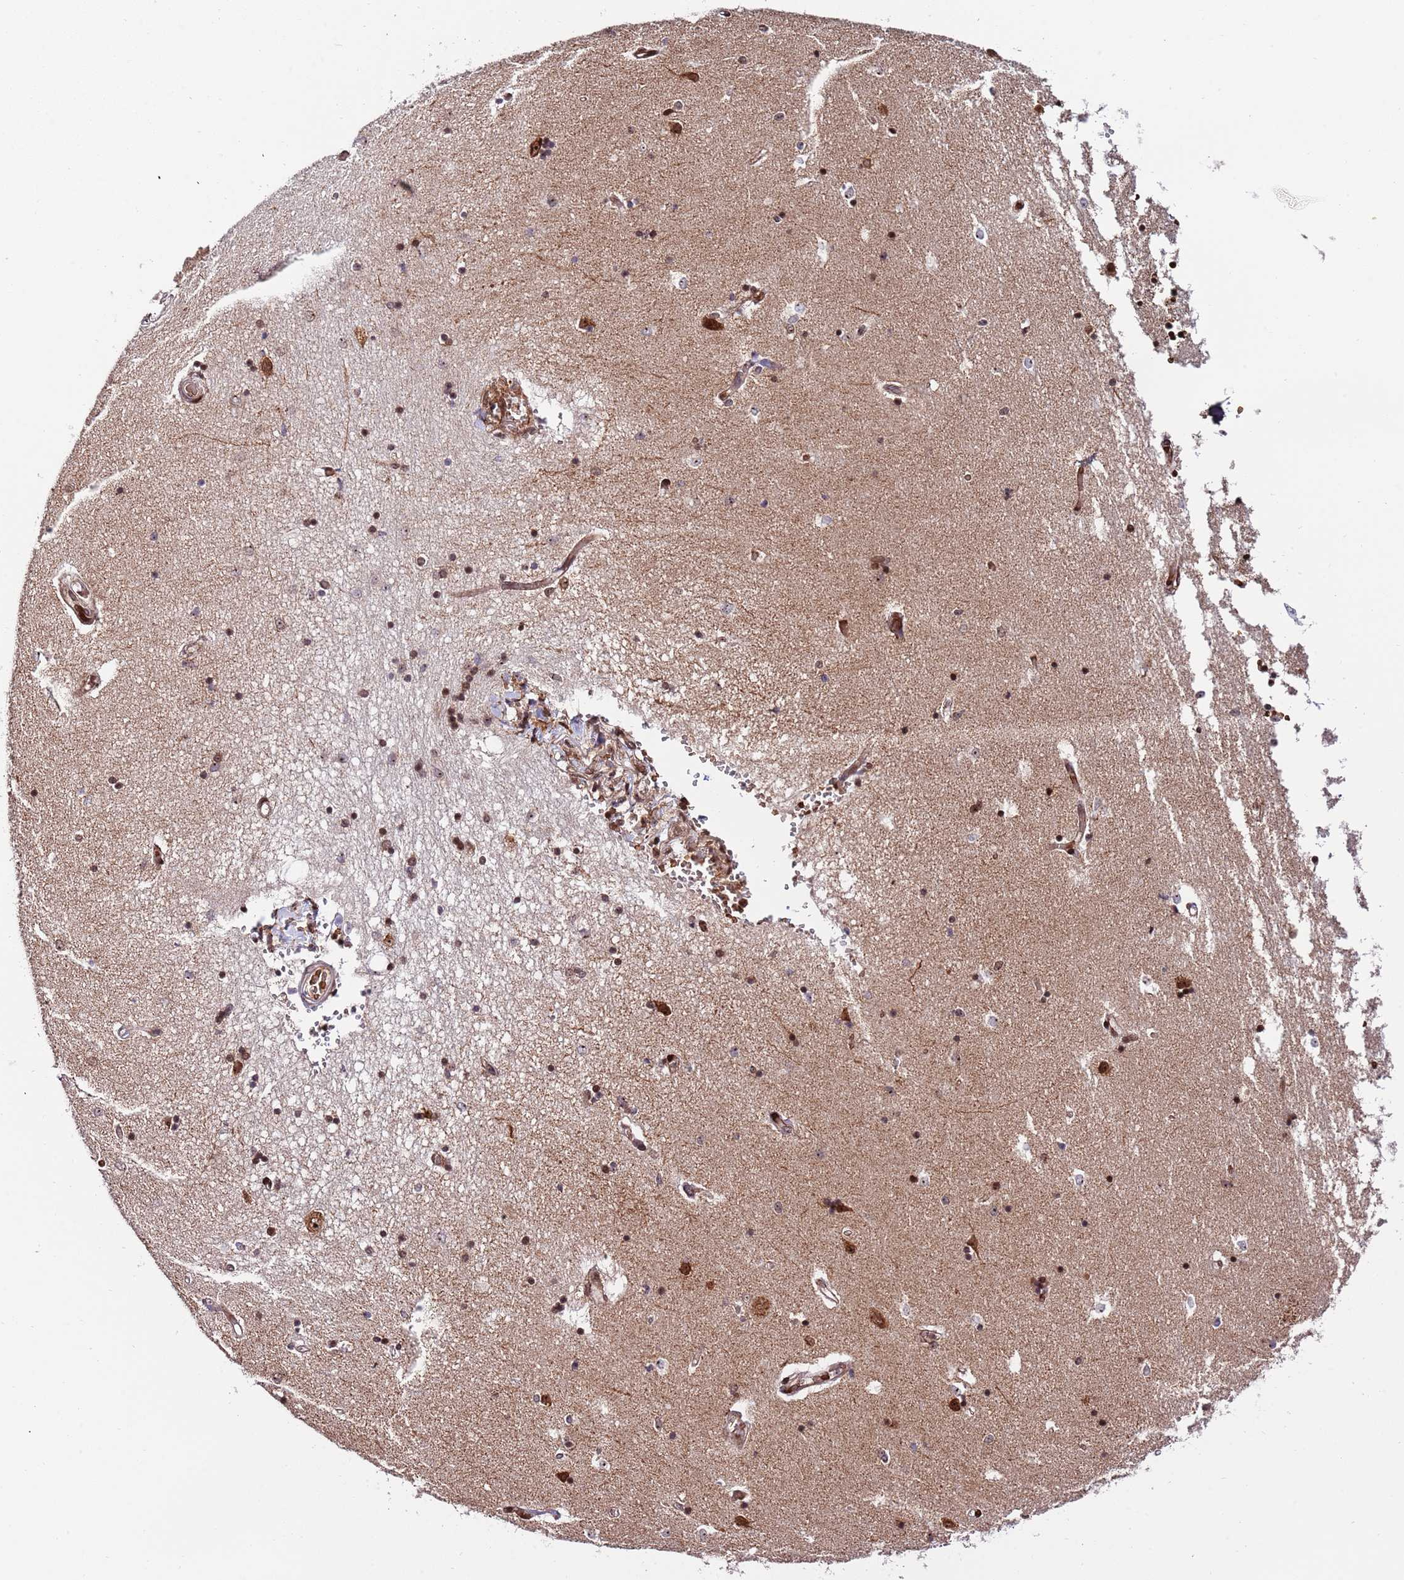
{"staining": {"intensity": "strong", "quantity": ">75%", "location": "cytoplasmic/membranous,nuclear"}, "tissue": "hippocampus", "cell_type": "Glial cells", "image_type": "normal", "snomed": [{"axis": "morphology", "description": "Normal tissue, NOS"}, {"axis": "topography", "description": "Hippocampus"}], "caption": "Glial cells show strong cytoplasmic/membranous,nuclear positivity in approximately >75% of cells in normal hippocampus.", "gene": "RIF1", "patient": {"sex": "male", "age": 45}}